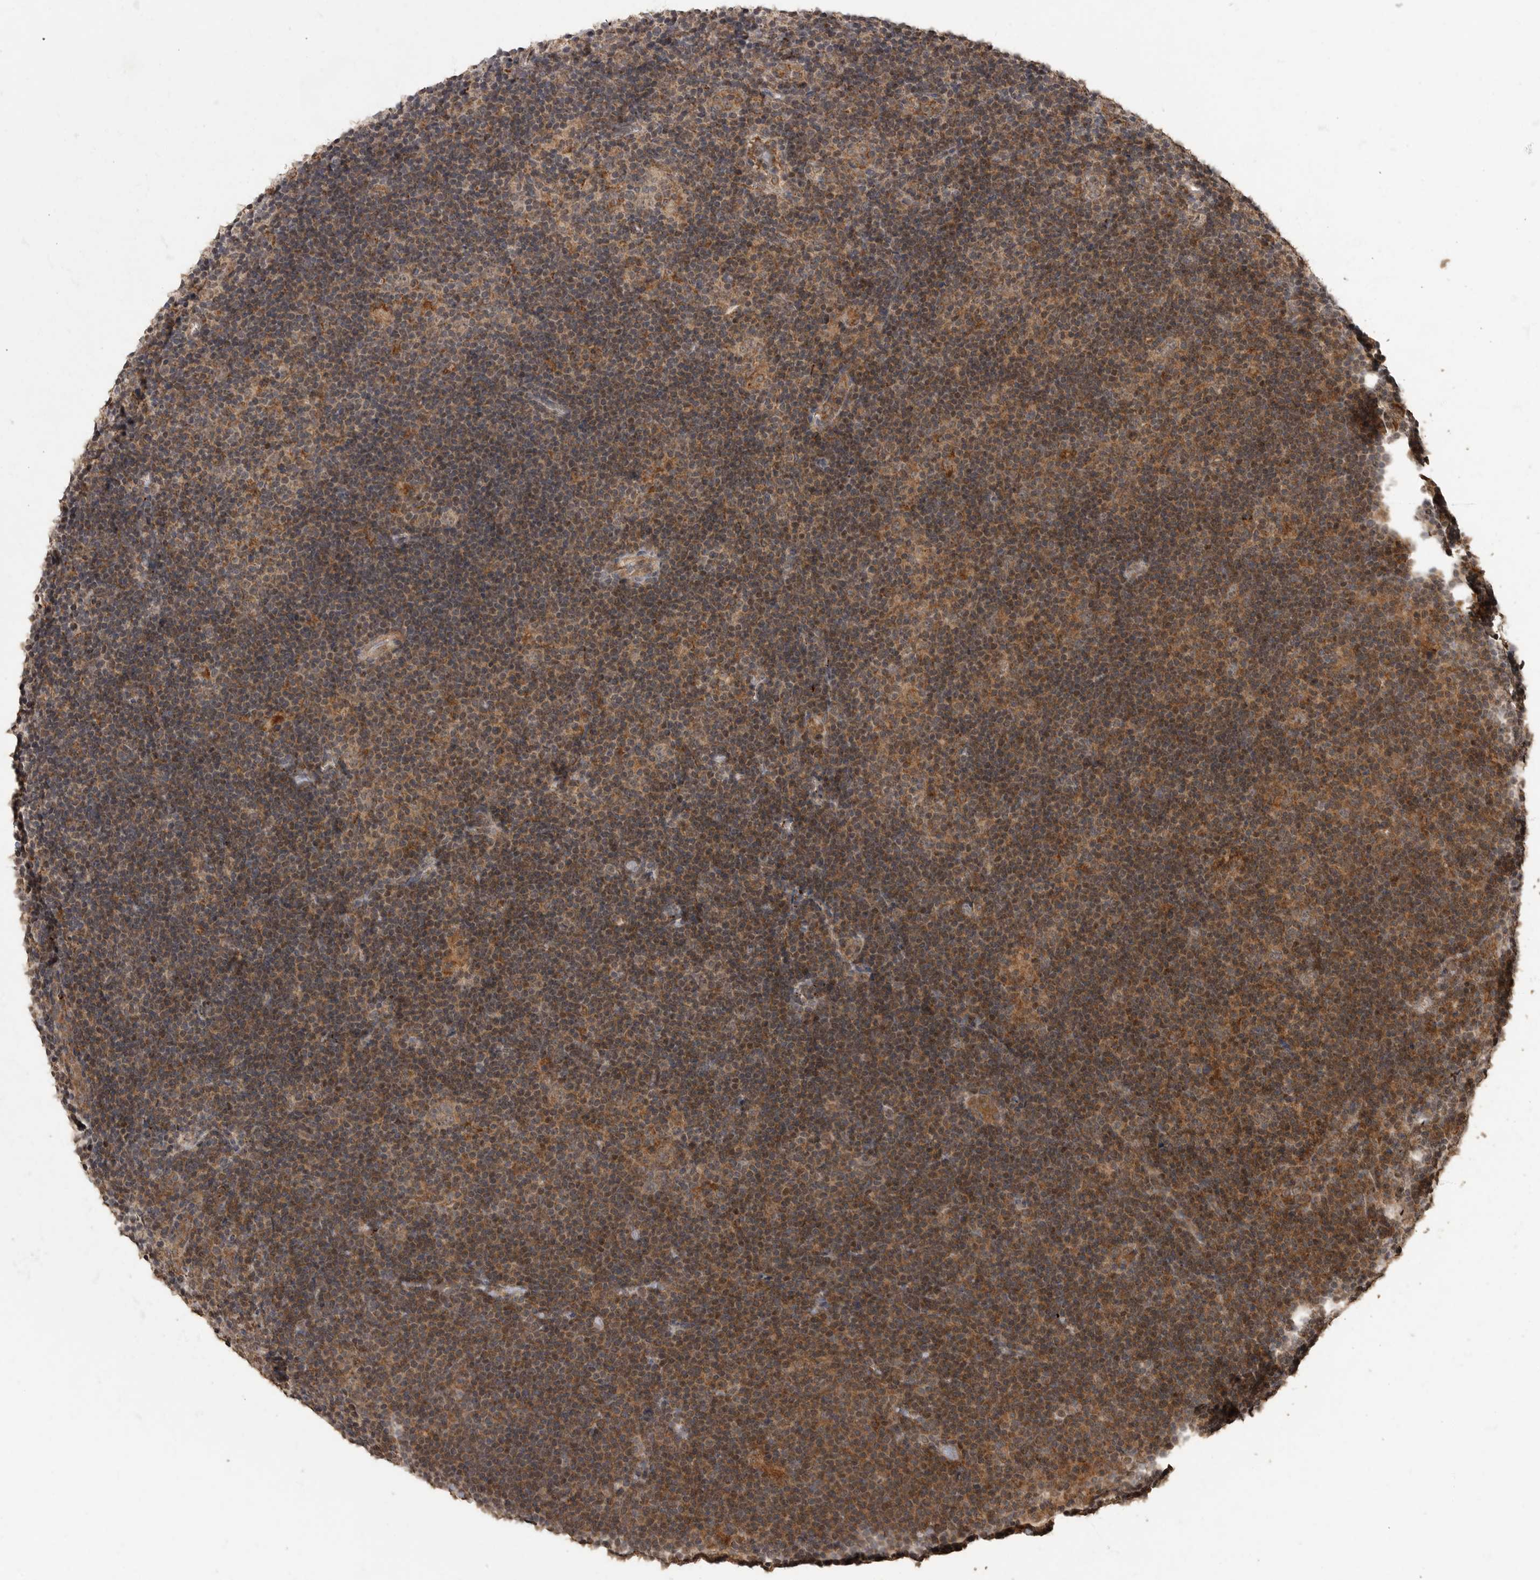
{"staining": {"intensity": "weak", "quantity": ">75%", "location": "cytoplasmic/membranous"}, "tissue": "lymphoma", "cell_type": "Tumor cells", "image_type": "cancer", "snomed": [{"axis": "morphology", "description": "Hodgkin's disease, NOS"}, {"axis": "topography", "description": "Lymph node"}], "caption": "IHC image of human lymphoma stained for a protein (brown), which demonstrates low levels of weak cytoplasmic/membranous expression in about >75% of tumor cells.", "gene": "MAFG", "patient": {"sex": "female", "age": 57}}